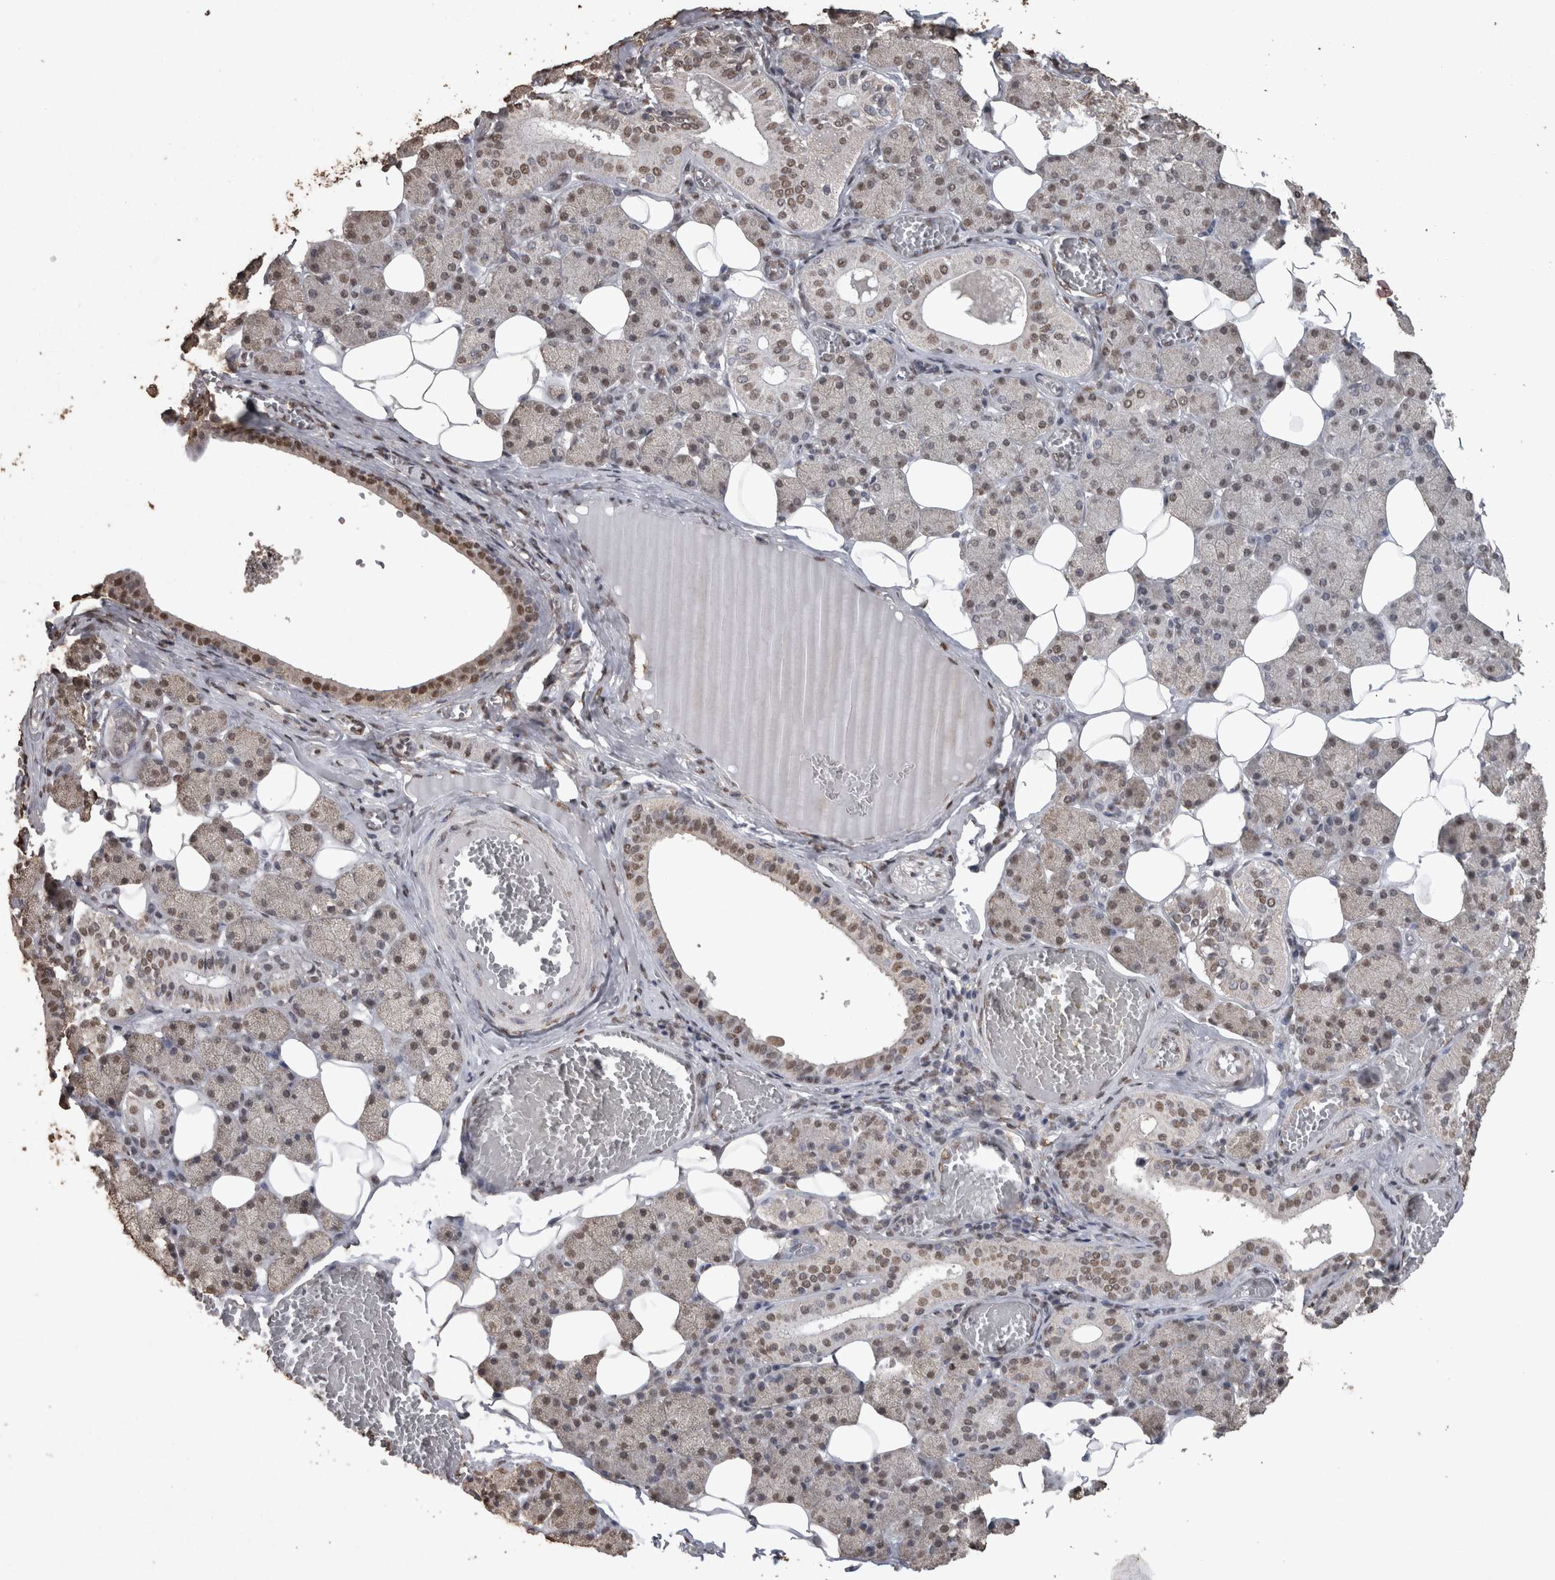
{"staining": {"intensity": "weak", "quantity": "25%-75%", "location": "nuclear"}, "tissue": "salivary gland", "cell_type": "Glandular cells", "image_type": "normal", "snomed": [{"axis": "morphology", "description": "Normal tissue, NOS"}, {"axis": "topography", "description": "Salivary gland"}], "caption": "A brown stain labels weak nuclear positivity of a protein in glandular cells of benign human salivary gland.", "gene": "SMAD7", "patient": {"sex": "female", "age": 33}}